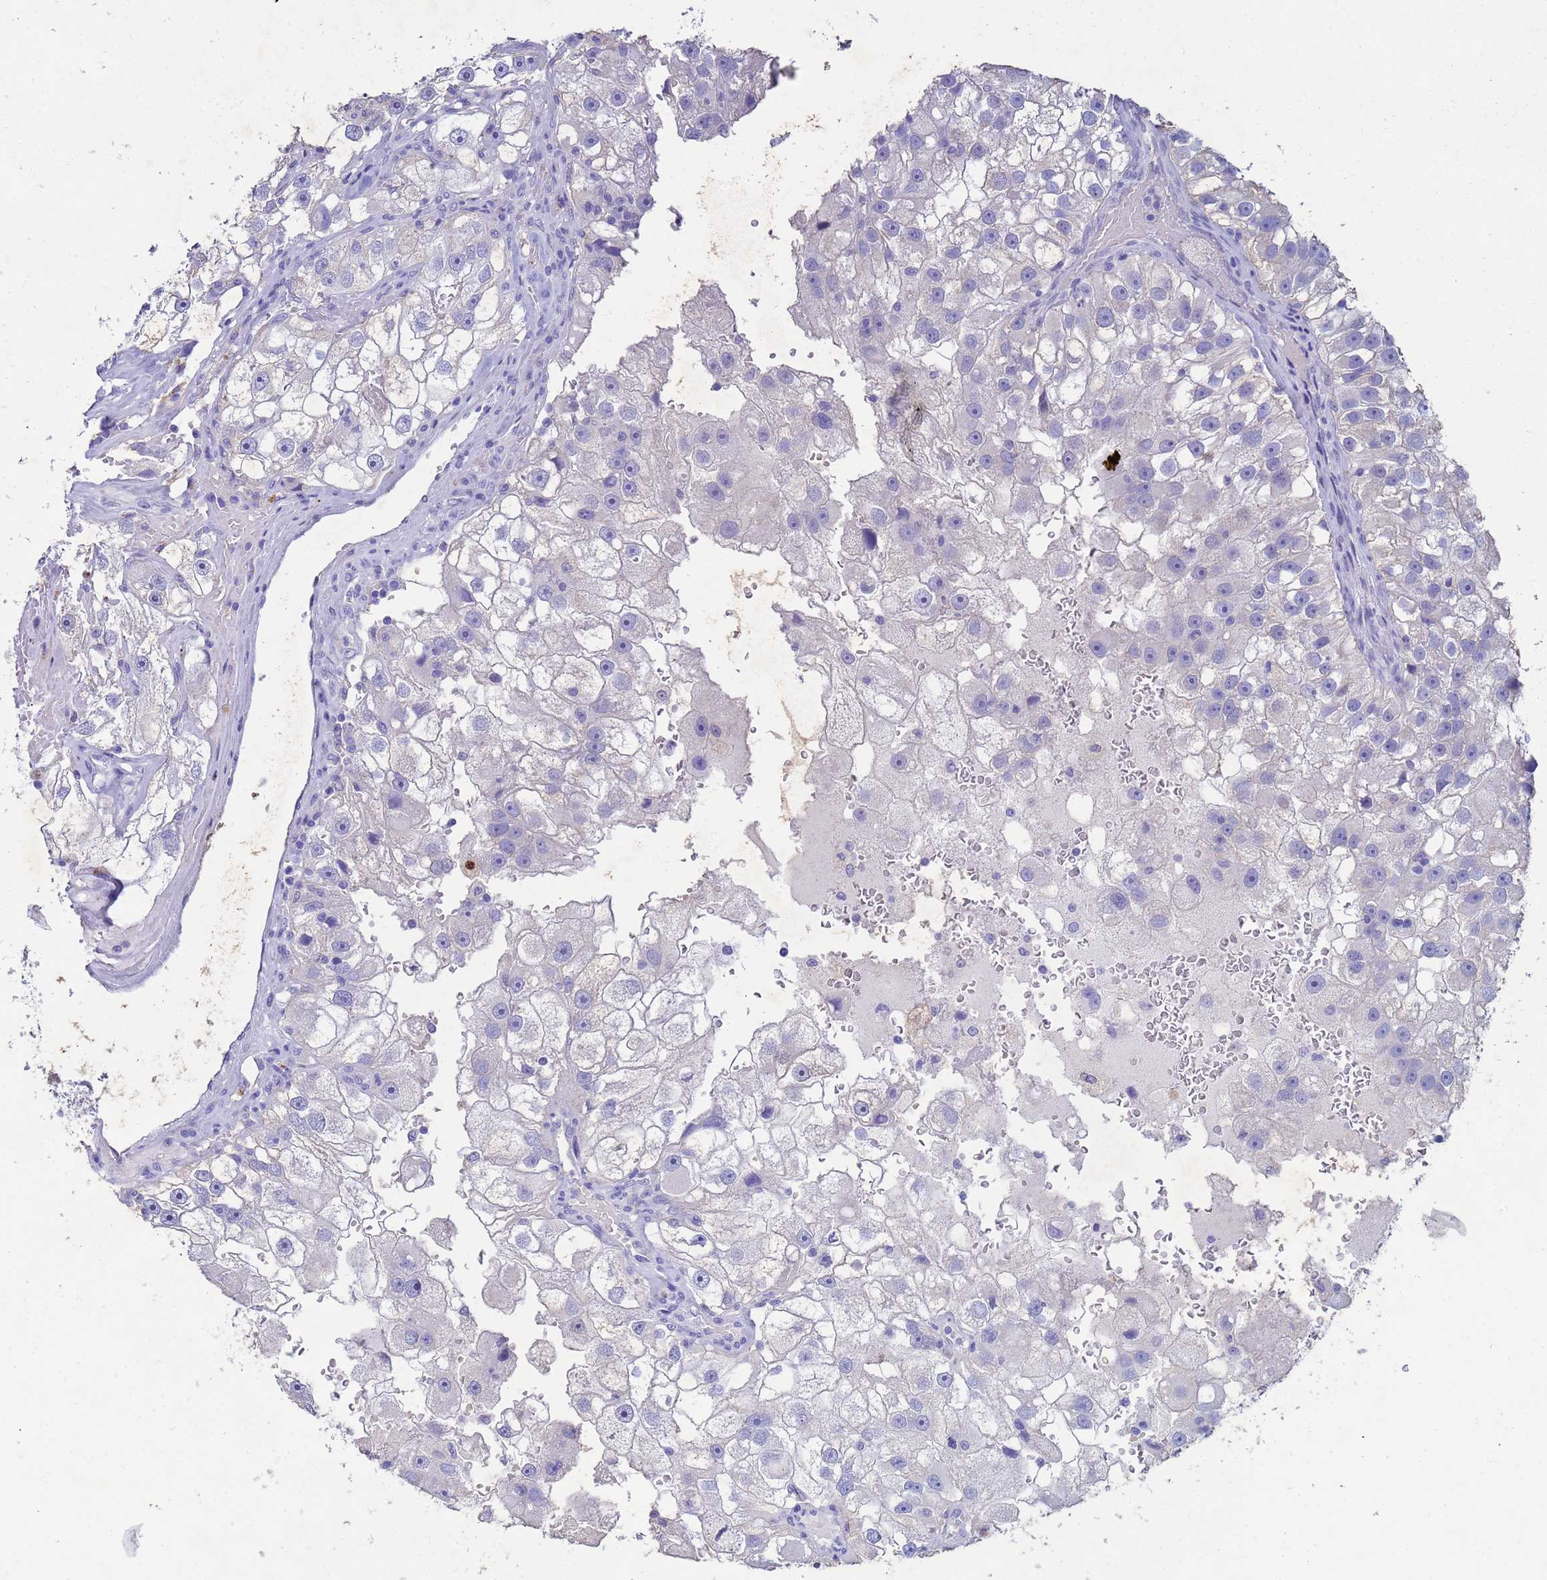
{"staining": {"intensity": "negative", "quantity": "none", "location": "none"}, "tissue": "renal cancer", "cell_type": "Tumor cells", "image_type": "cancer", "snomed": [{"axis": "morphology", "description": "Adenocarcinoma, NOS"}, {"axis": "topography", "description": "Kidney"}], "caption": "Image shows no significant protein expression in tumor cells of renal cancer (adenocarcinoma).", "gene": "CSTB", "patient": {"sex": "male", "age": 63}}